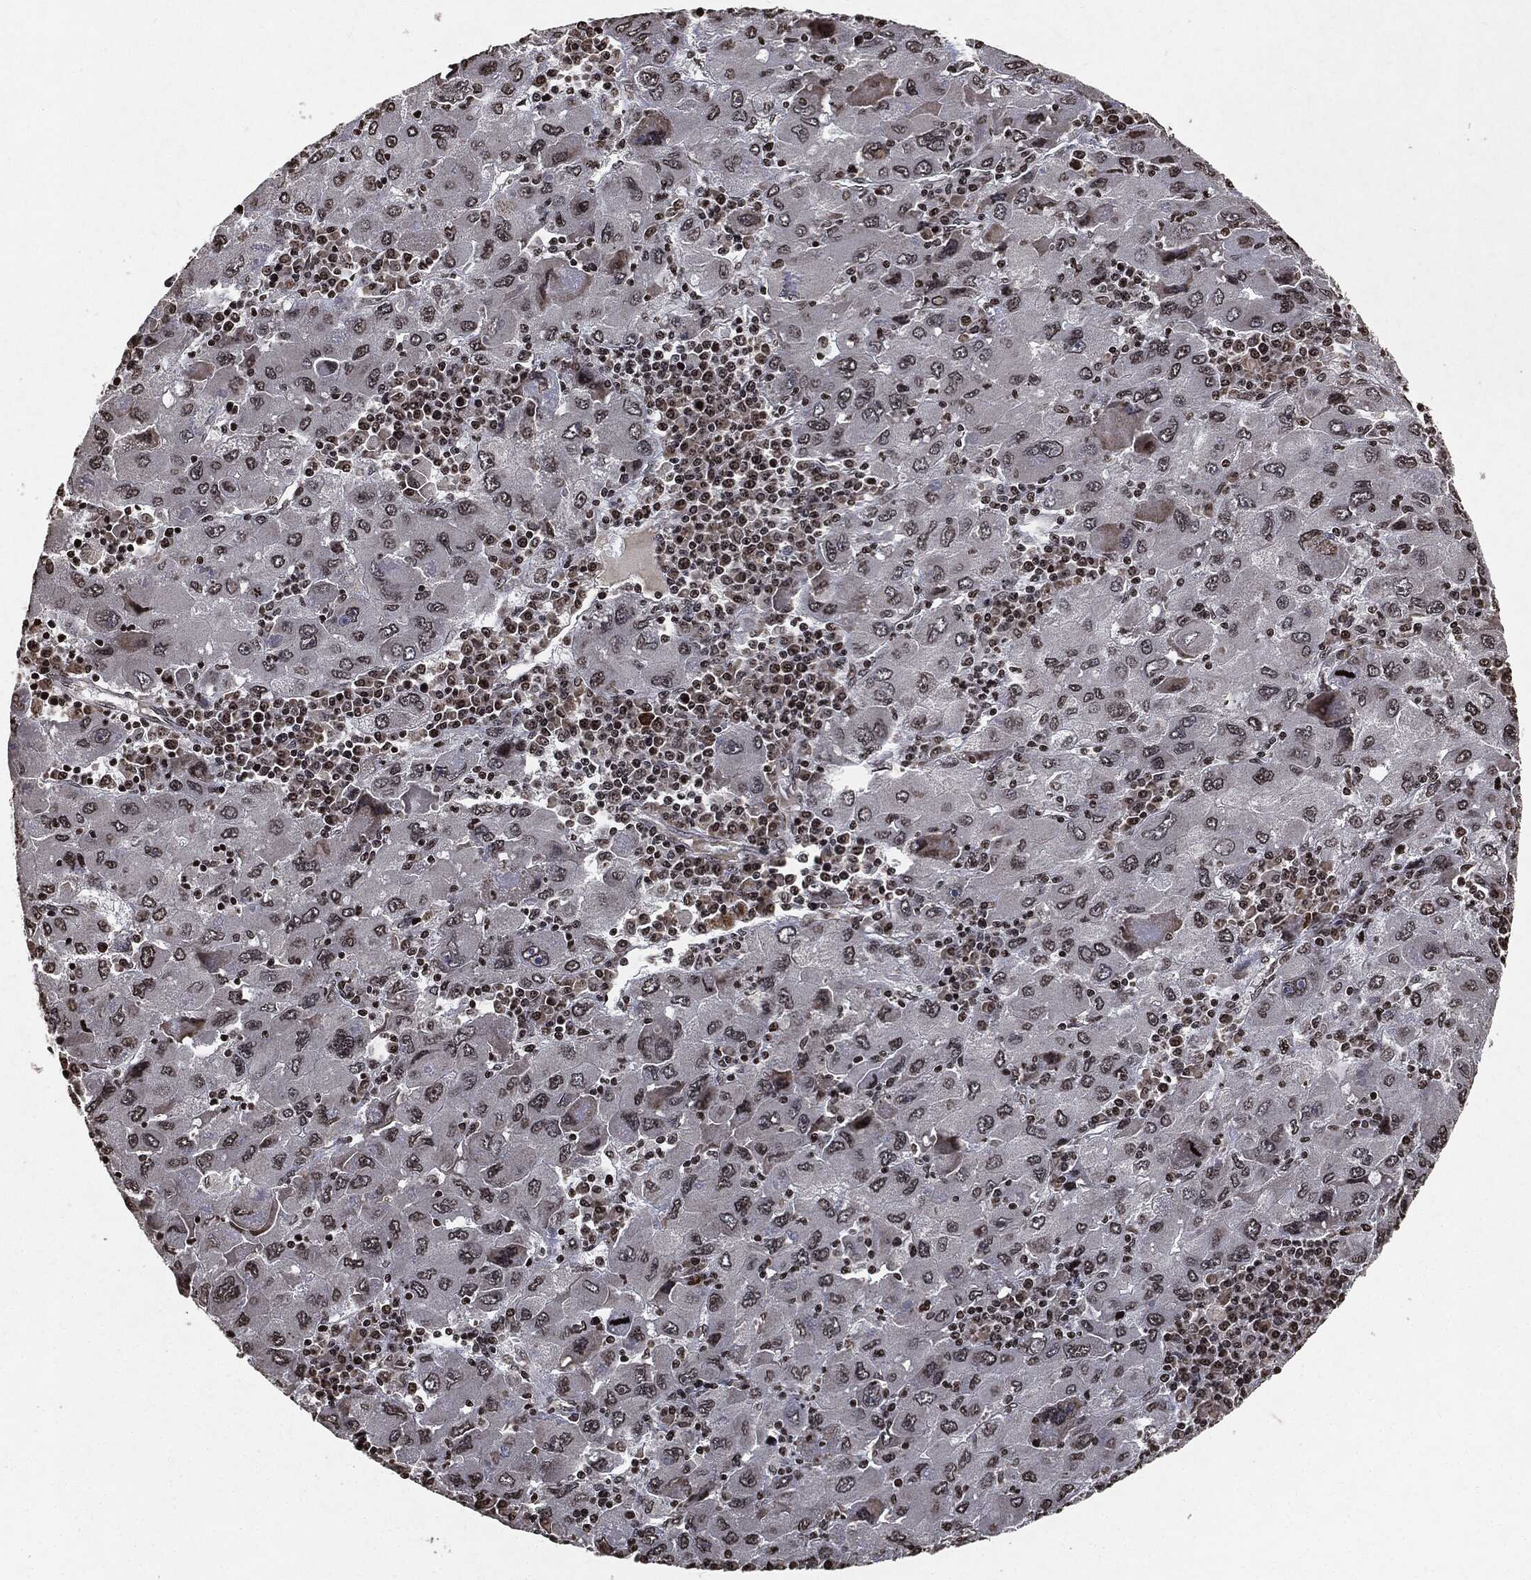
{"staining": {"intensity": "negative", "quantity": "none", "location": "none"}, "tissue": "liver cancer", "cell_type": "Tumor cells", "image_type": "cancer", "snomed": [{"axis": "morphology", "description": "Carcinoma, Hepatocellular, NOS"}, {"axis": "topography", "description": "Liver"}], "caption": "Immunohistochemistry photomicrograph of neoplastic tissue: hepatocellular carcinoma (liver) stained with DAB (3,3'-diaminobenzidine) demonstrates no significant protein expression in tumor cells.", "gene": "JUN", "patient": {"sex": "male", "age": 75}}